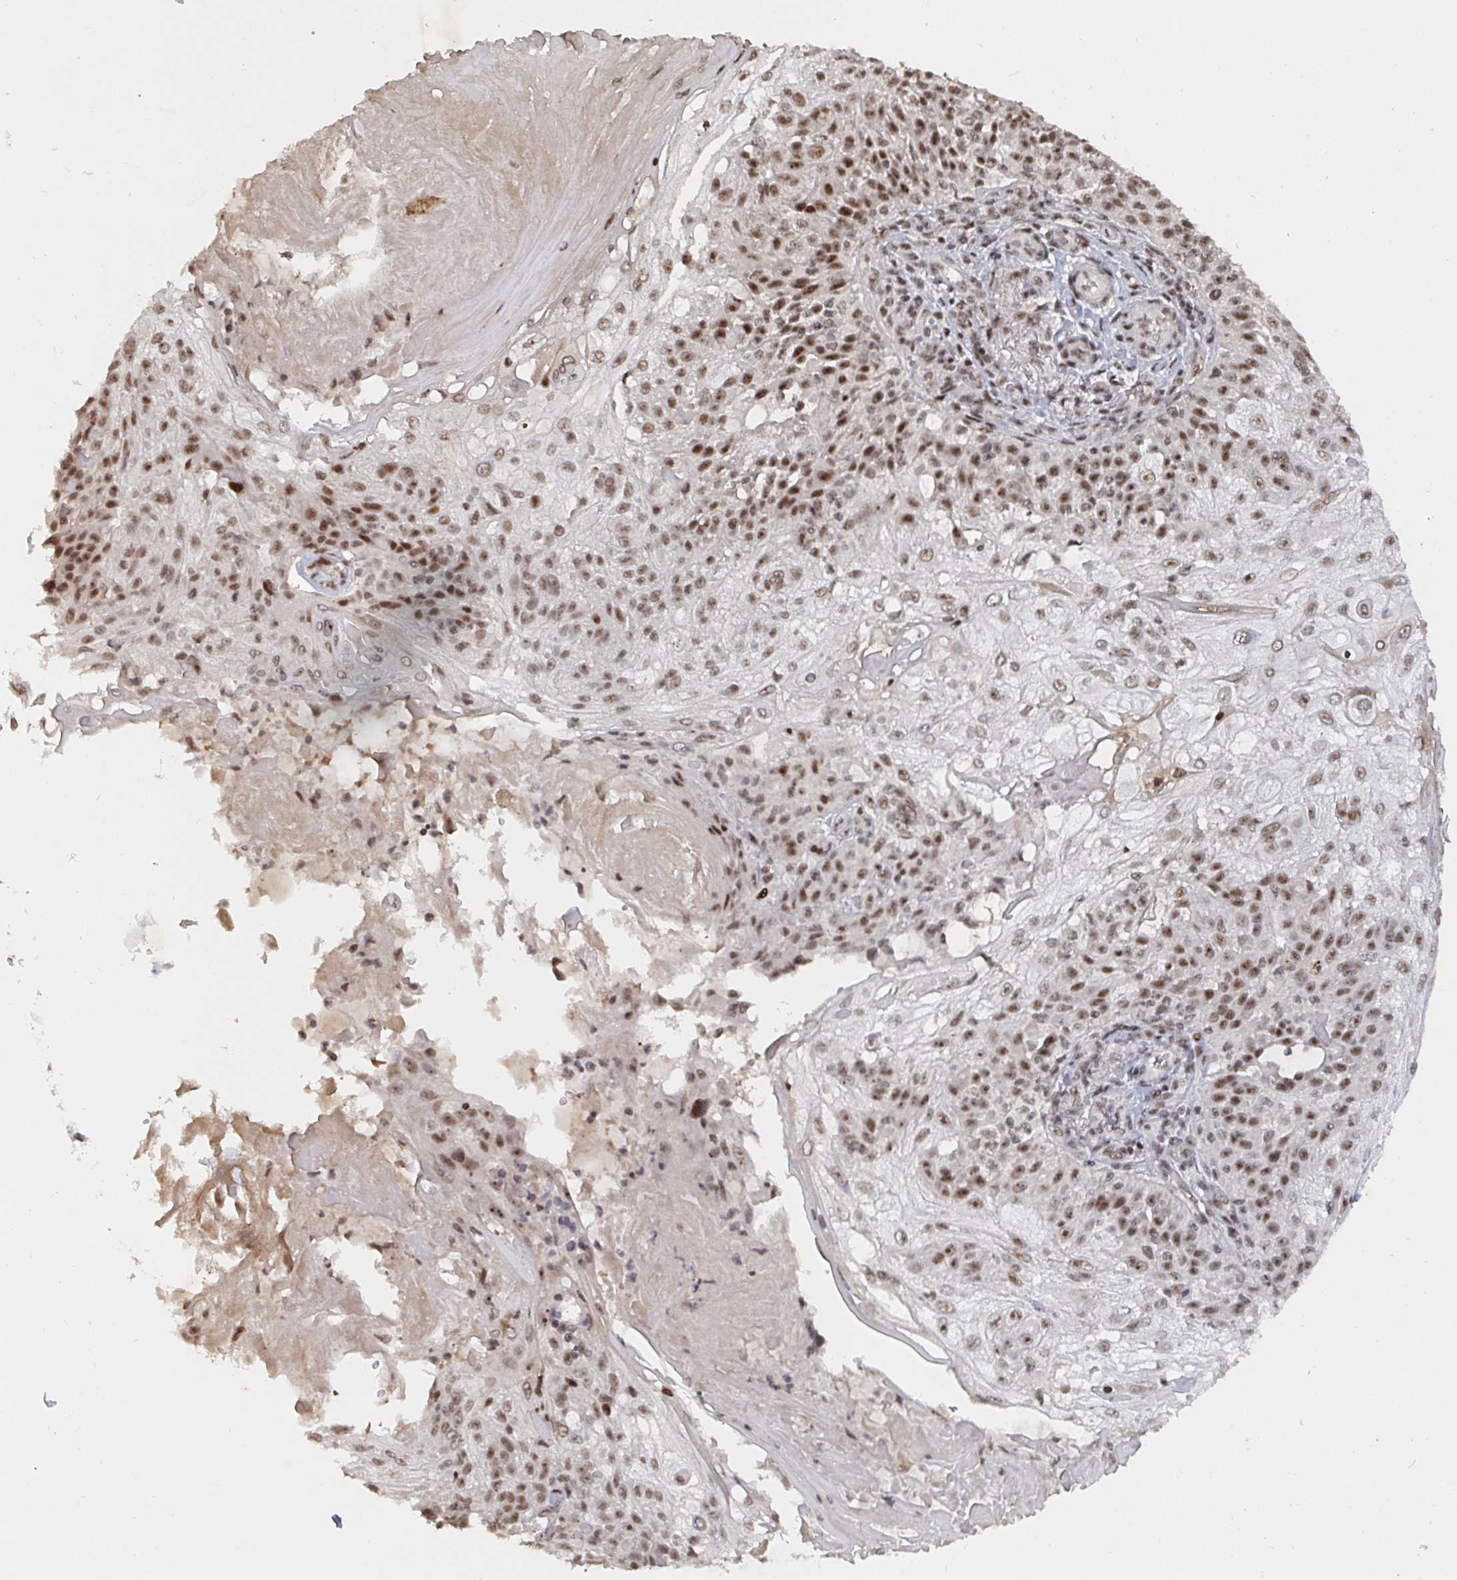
{"staining": {"intensity": "moderate", "quantity": ">75%", "location": "nuclear"}, "tissue": "skin cancer", "cell_type": "Tumor cells", "image_type": "cancer", "snomed": [{"axis": "morphology", "description": "Normal tissue, NOS"}, {"axis": "morphology", "description": "Squamous cell carcinoma, NOS"}, {"axis": "topography", "description": "Skin"}], "caption": "Moderate nuclear positivity for a protein is seen in about >75% of tumor cells of skin squamous cell carcinoma using immunohistochemistry (IHC).", "gene": "ZDHHC12", "patient": {"sex": "female", "age": 83}}